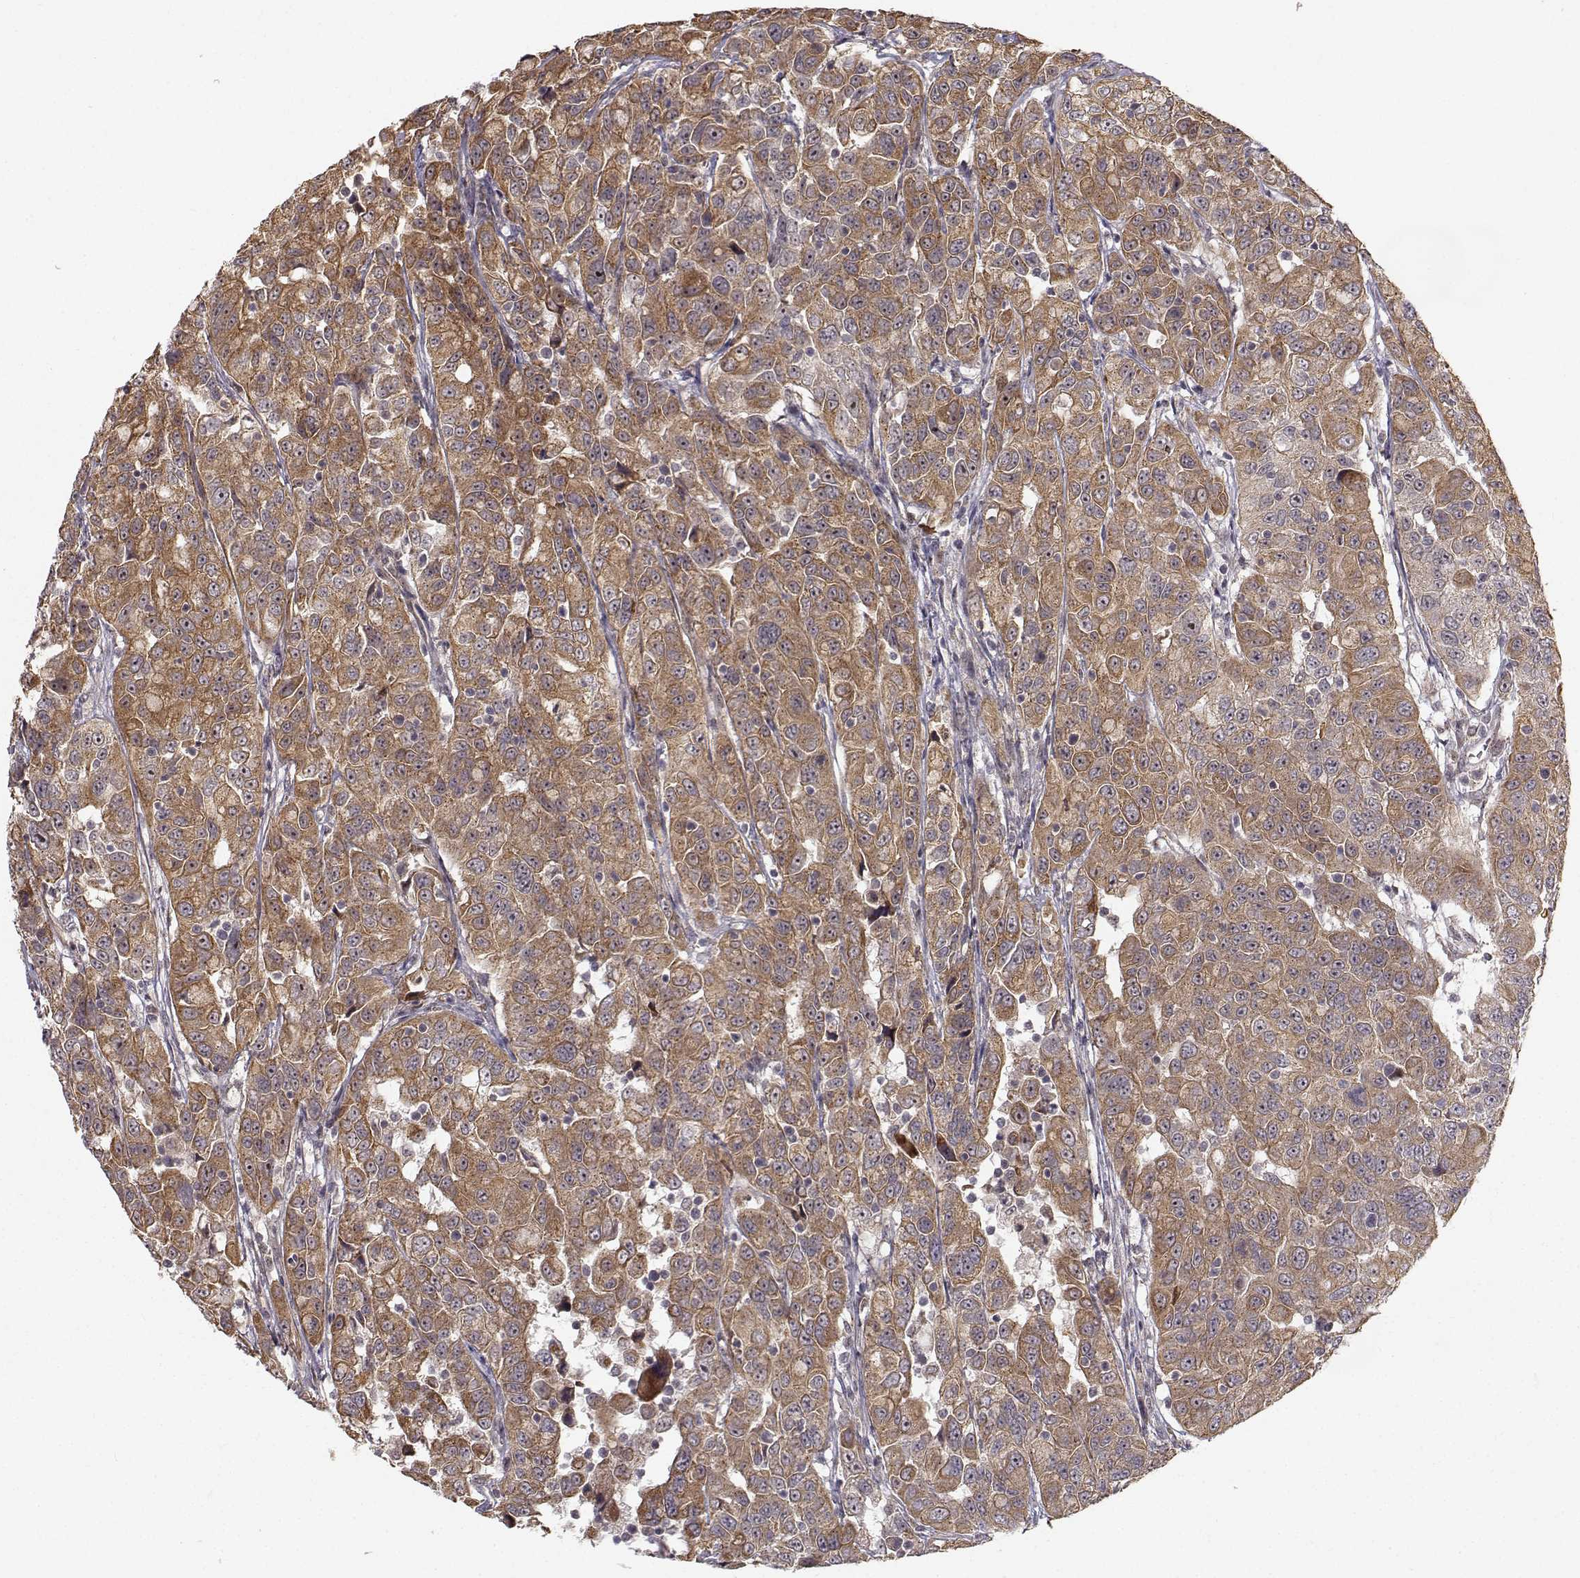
{"staining": {"intensity": "strong", "quantity": "25%-75%", "location": "cytoplasmic/membranous"}, "tissue": "urothelial cancer", "cell_type": "Tumor cells", "image_type": "cancer", "snomed": [{"axis": "morphology", "description": "Urothelial carcinoma, NOS"}, {"axis": "morphology", "description": "Urothelial carcinoma, High grade"}, {"axis": "topography", "description": "Urinary bladder"}], "caption": "Protein staining reveals strong cytoplasmic/membranous positivity in about 25%-75% of tumor cells in urothelial cancer. (brown staining indicates protein expression, while blue staining denotes nuclei).", "gene": "APC", "patient": {"sex": "female", "age": 73}}